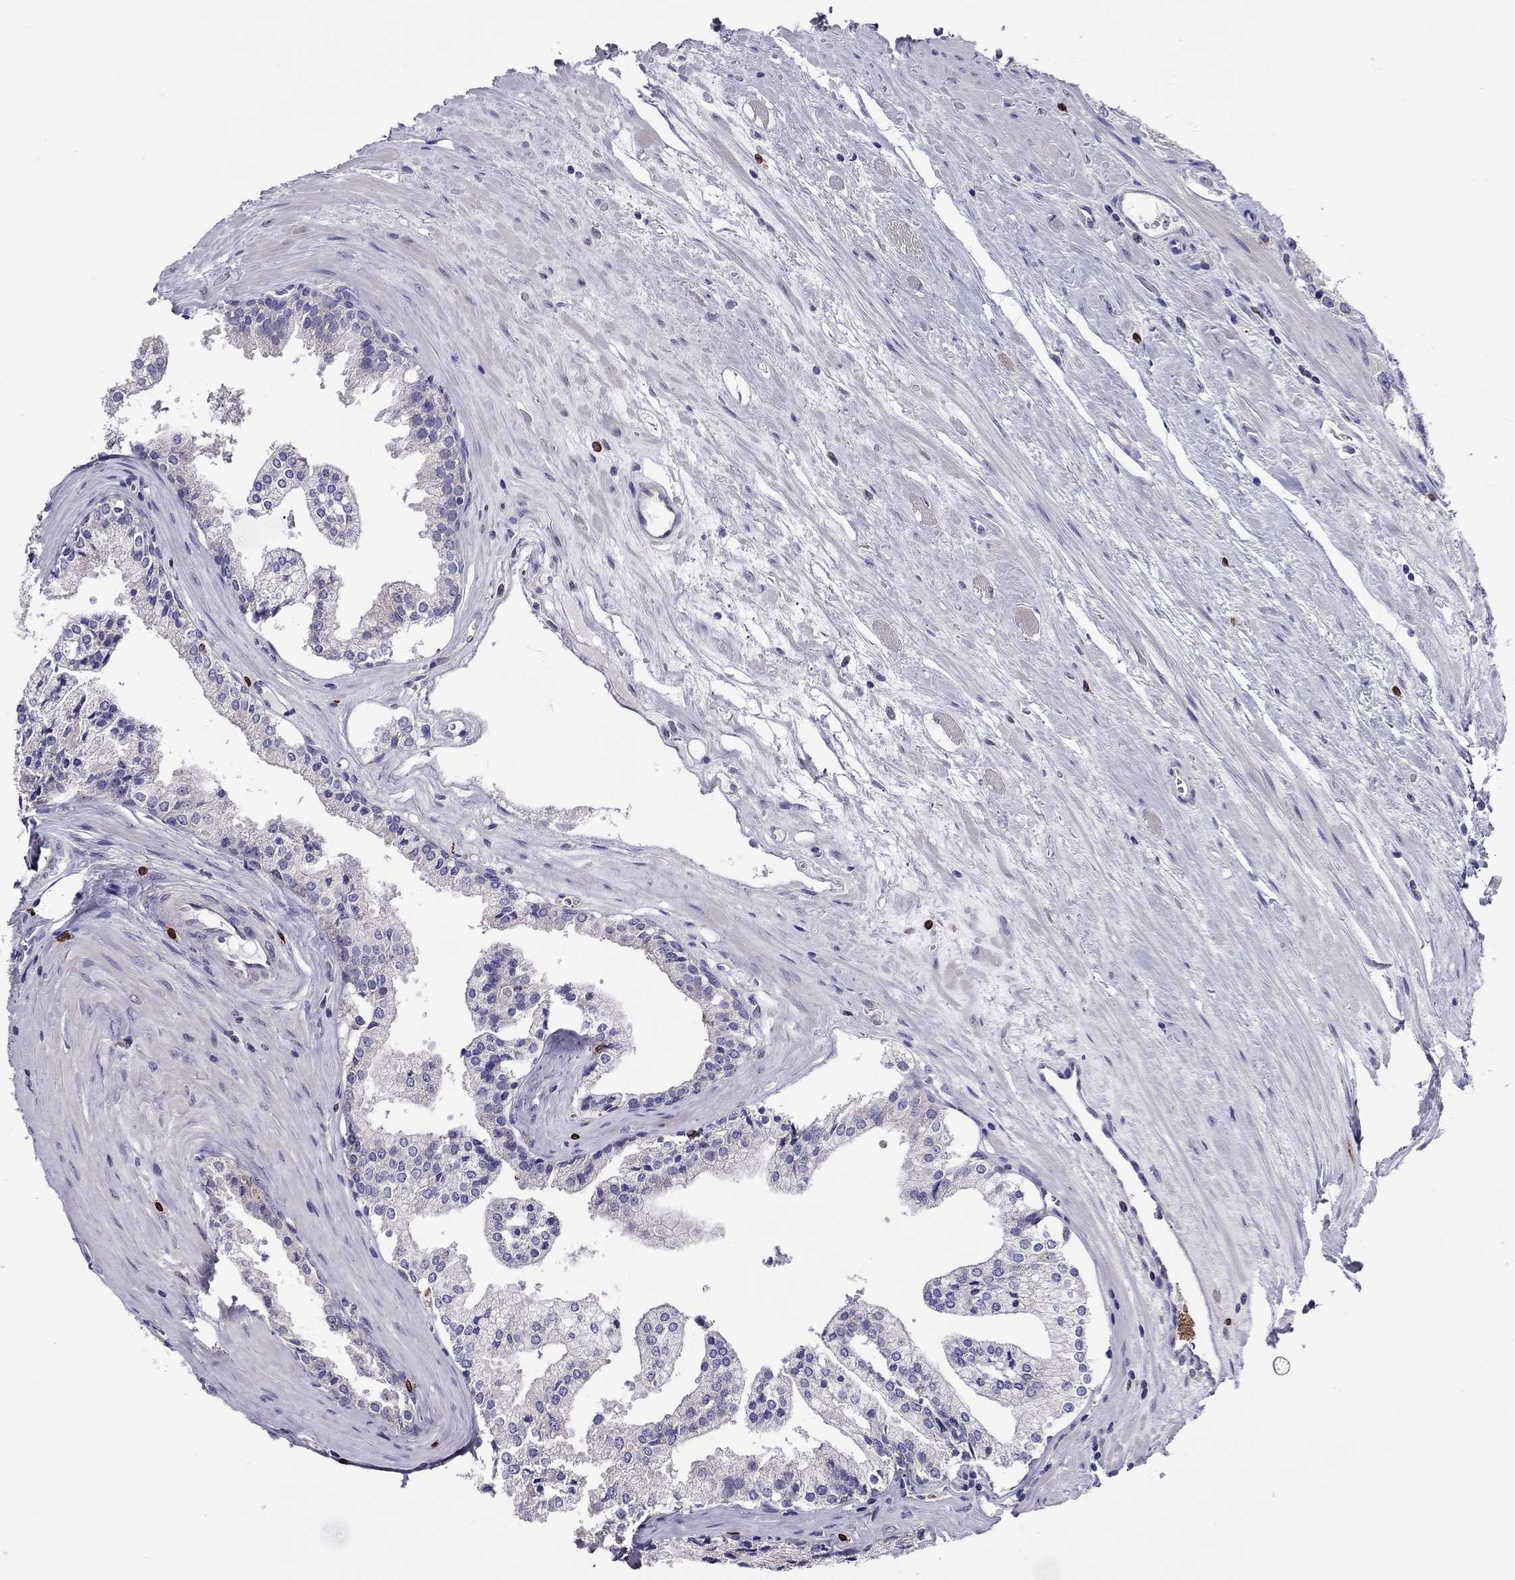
{"staining": {"intensity": "negative", "quantity": "none", "location": "none"}, "tissue": "prostate cancer", "cell_type": "Tumor cells", "image_type": "cancer", "snomed": [{"axis": "morphology", "description": "Adenocarcinoma, NOS"}, {"axis": "topography", "description": "Prostate"}], "caption": "The photomicrograph displays no significant positivity in tumor cells of adenocarcinoma (prostate).", "gene": "ADORA2A", "patient": {"sex": "male", "age": 72}}